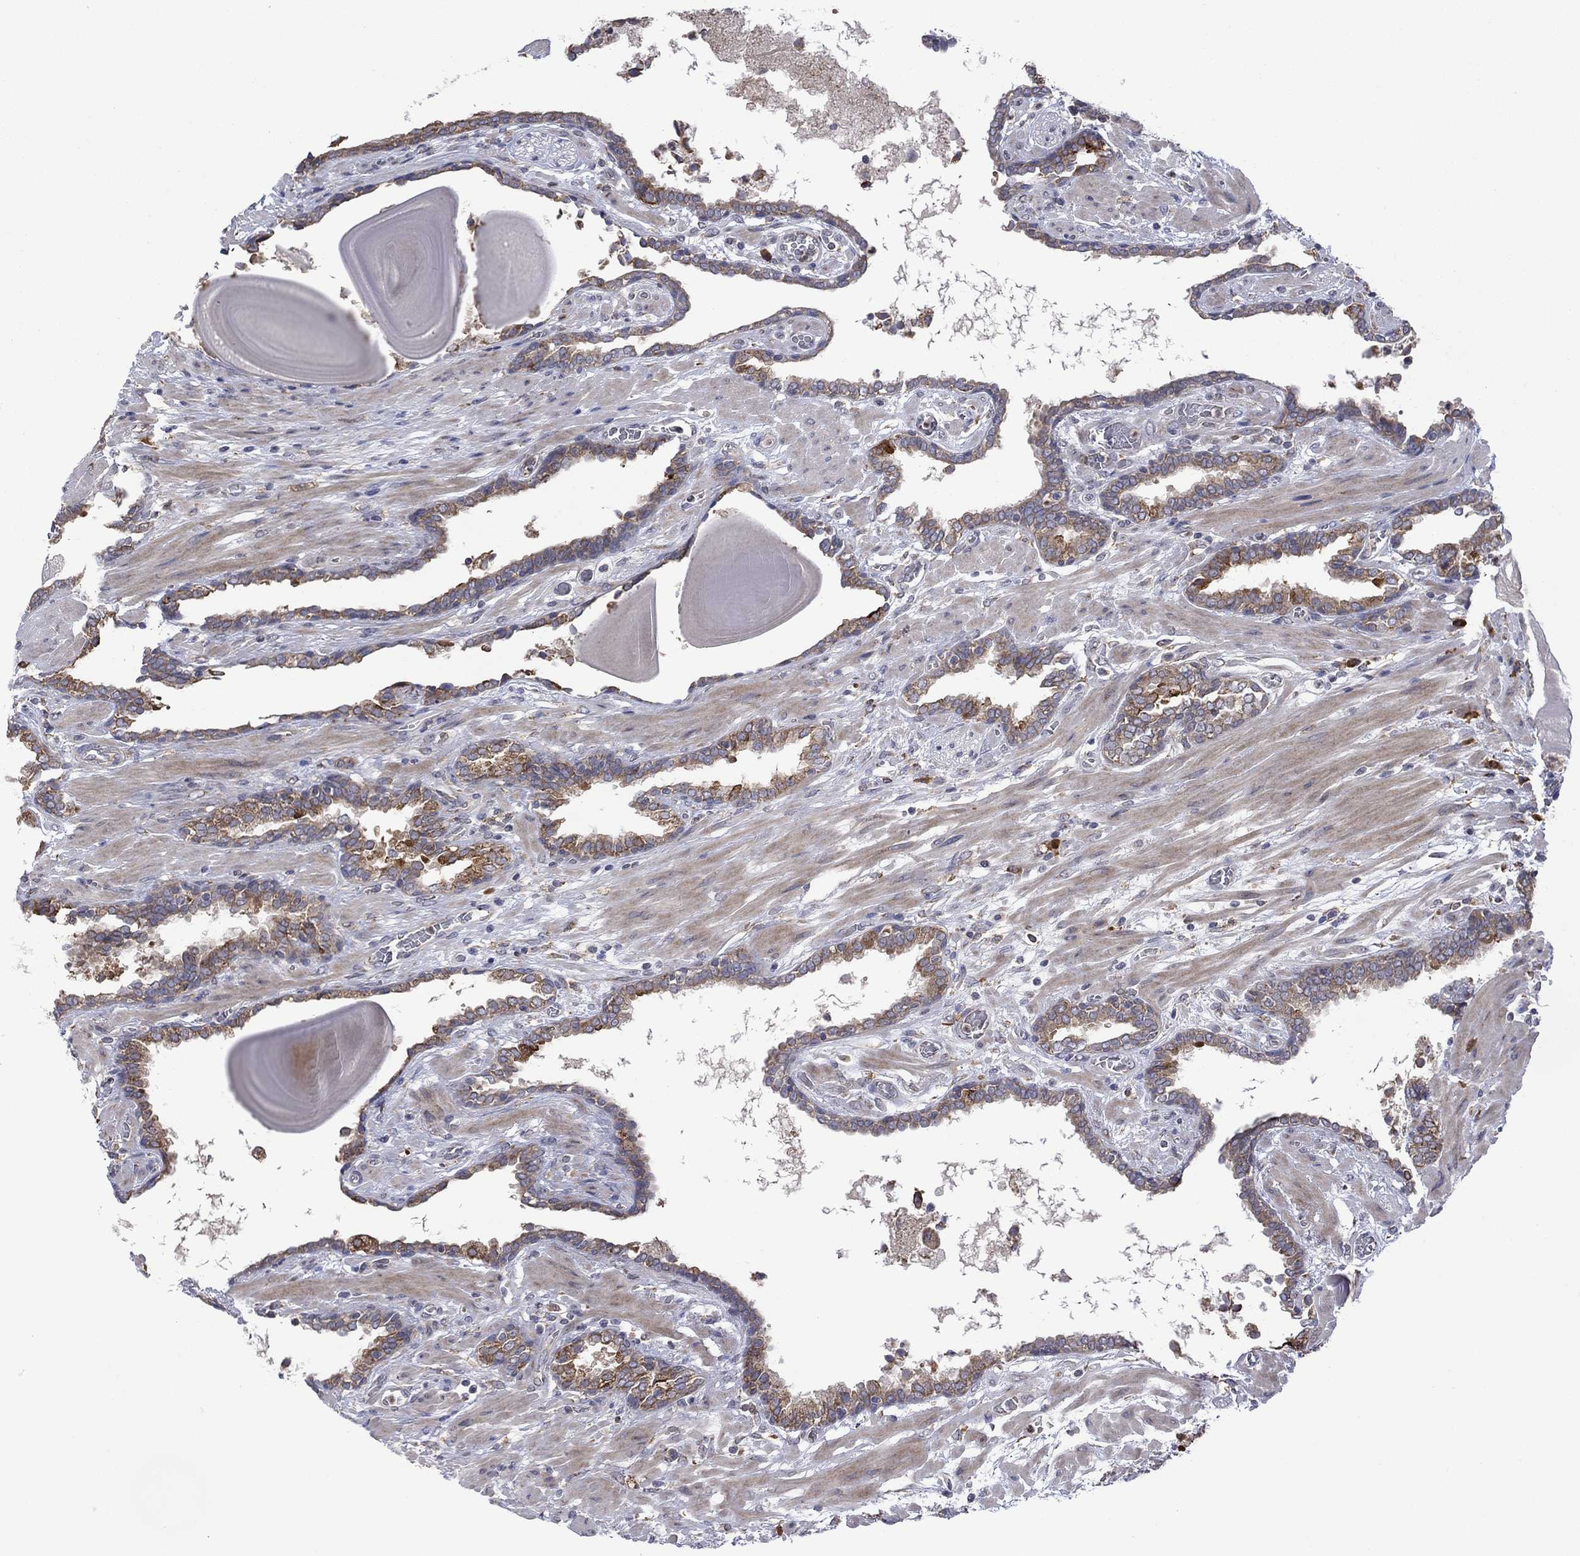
{"staining": {"intensity": "moderate", "quantity": "25%-75%", "location": "cytoplasmic/membranous"}, "tissue": "prostate cancer", "cell_type": "Tumor cells", "image_type": "cancer", "snomed": [{"axis": "morphology", "description": "Adenocarcinoma, Low grade"}, {"axis": "topography", "description": "Prostate"}], "caption": "This micrograph exhibits immunohistochemistry staining of low-grade adenocarcinoma (prostate), with medium moderate cytoplasmic/membranous expression in approximately 25%-75% of tumor cells.", "gene": "FURIN", "patient": {"sex": "male", "age": 69}}